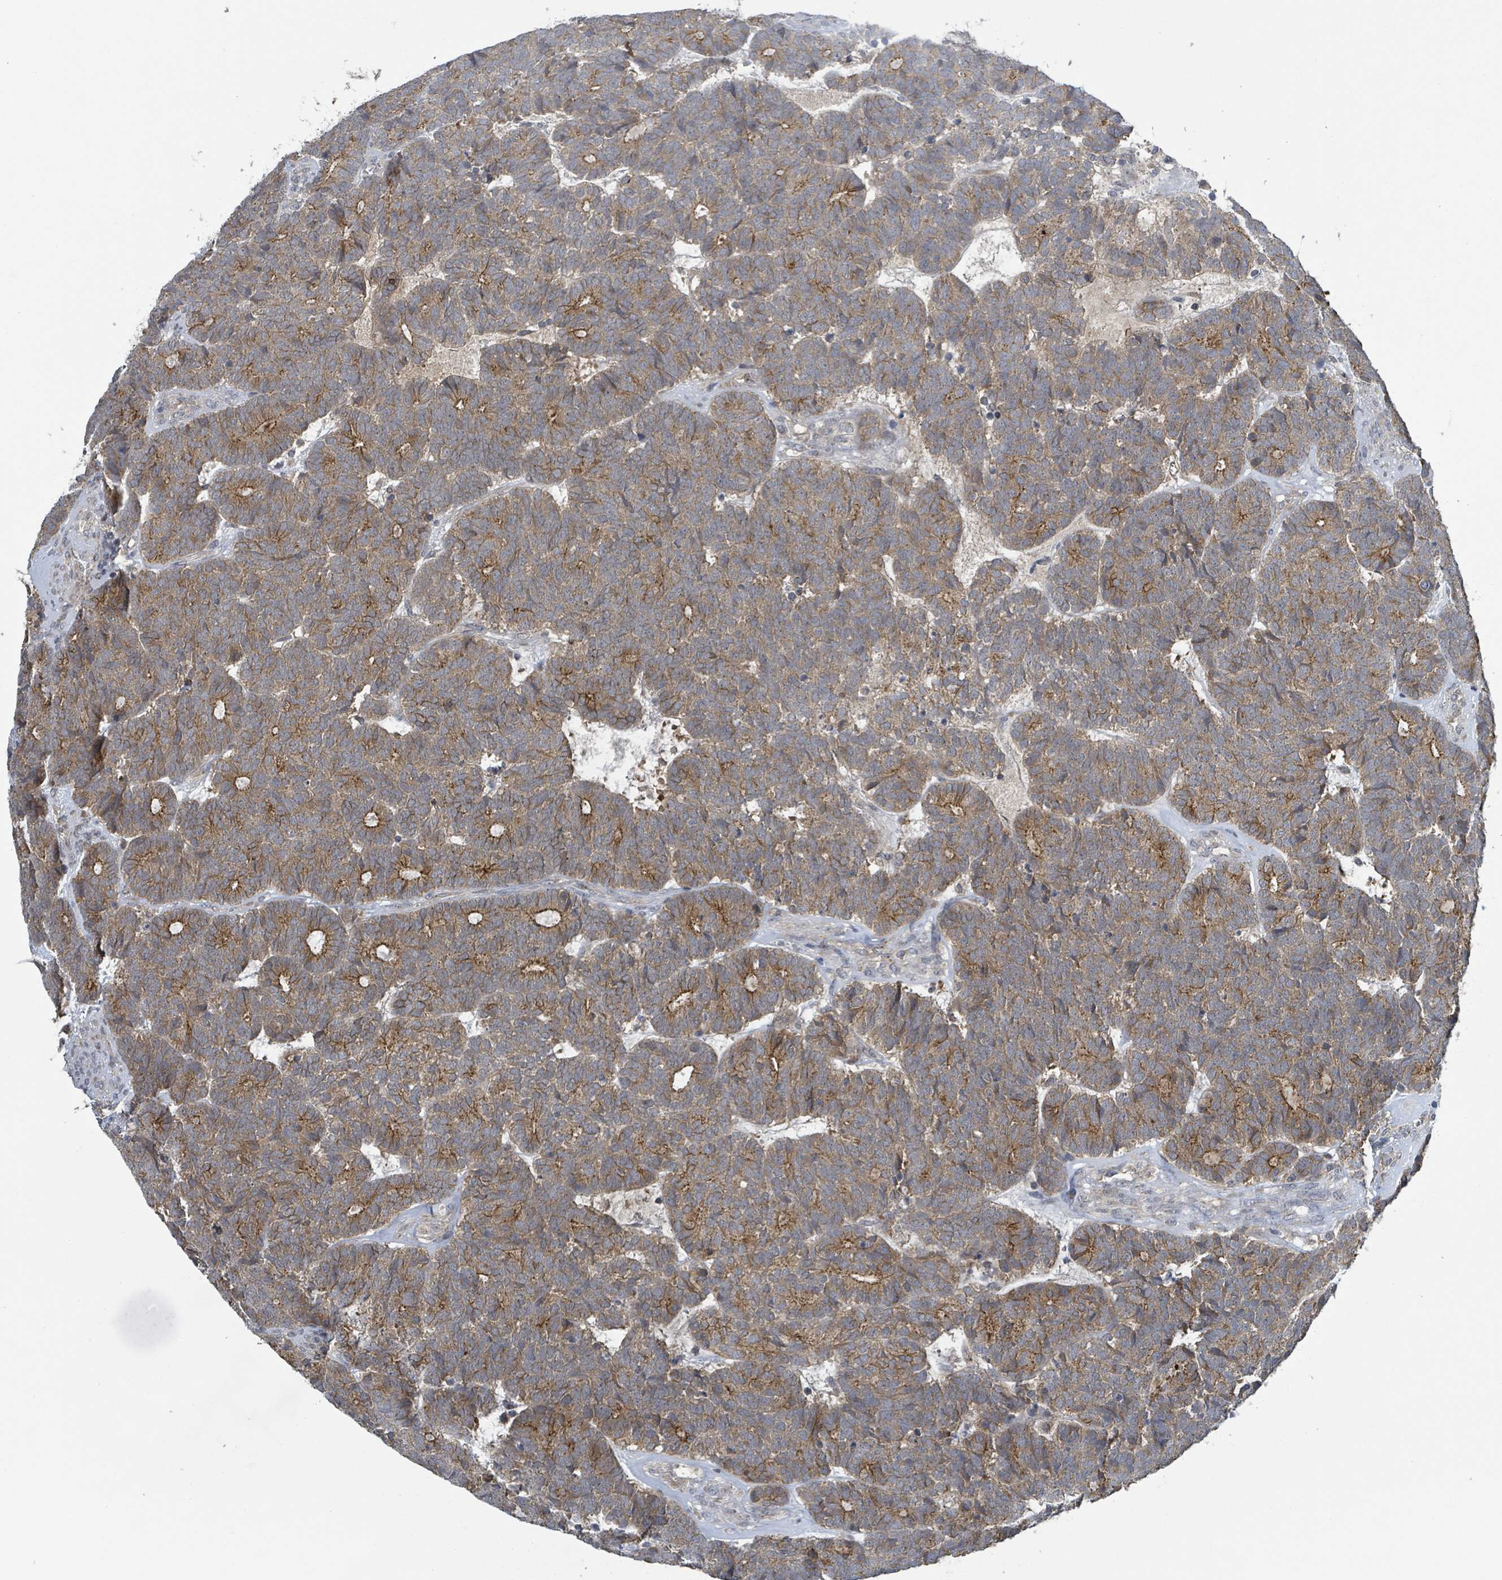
{"staining": {"intensity": "moderate", "quantity": "25%-75%", "location": "cytoplasmic/membranous"}, "tissue": "head and neck cancer", "cell_type": "Tumor cells", "image_type": "cancer", "snomed": [{"axis": "morphology", "description": "Adenocarcinoma, NOS"}, {"axis": "topography", "description": "Head-Neck"}], "caption": "Head and neck adenocarcinoma stained for a protein (brown) displays moderate cytoplasmic/membranous positive positivity in approximately 25%-75% of tumor cells.", "gene": "CCDC121", "patient": {"sex": "female", "age": 81}}